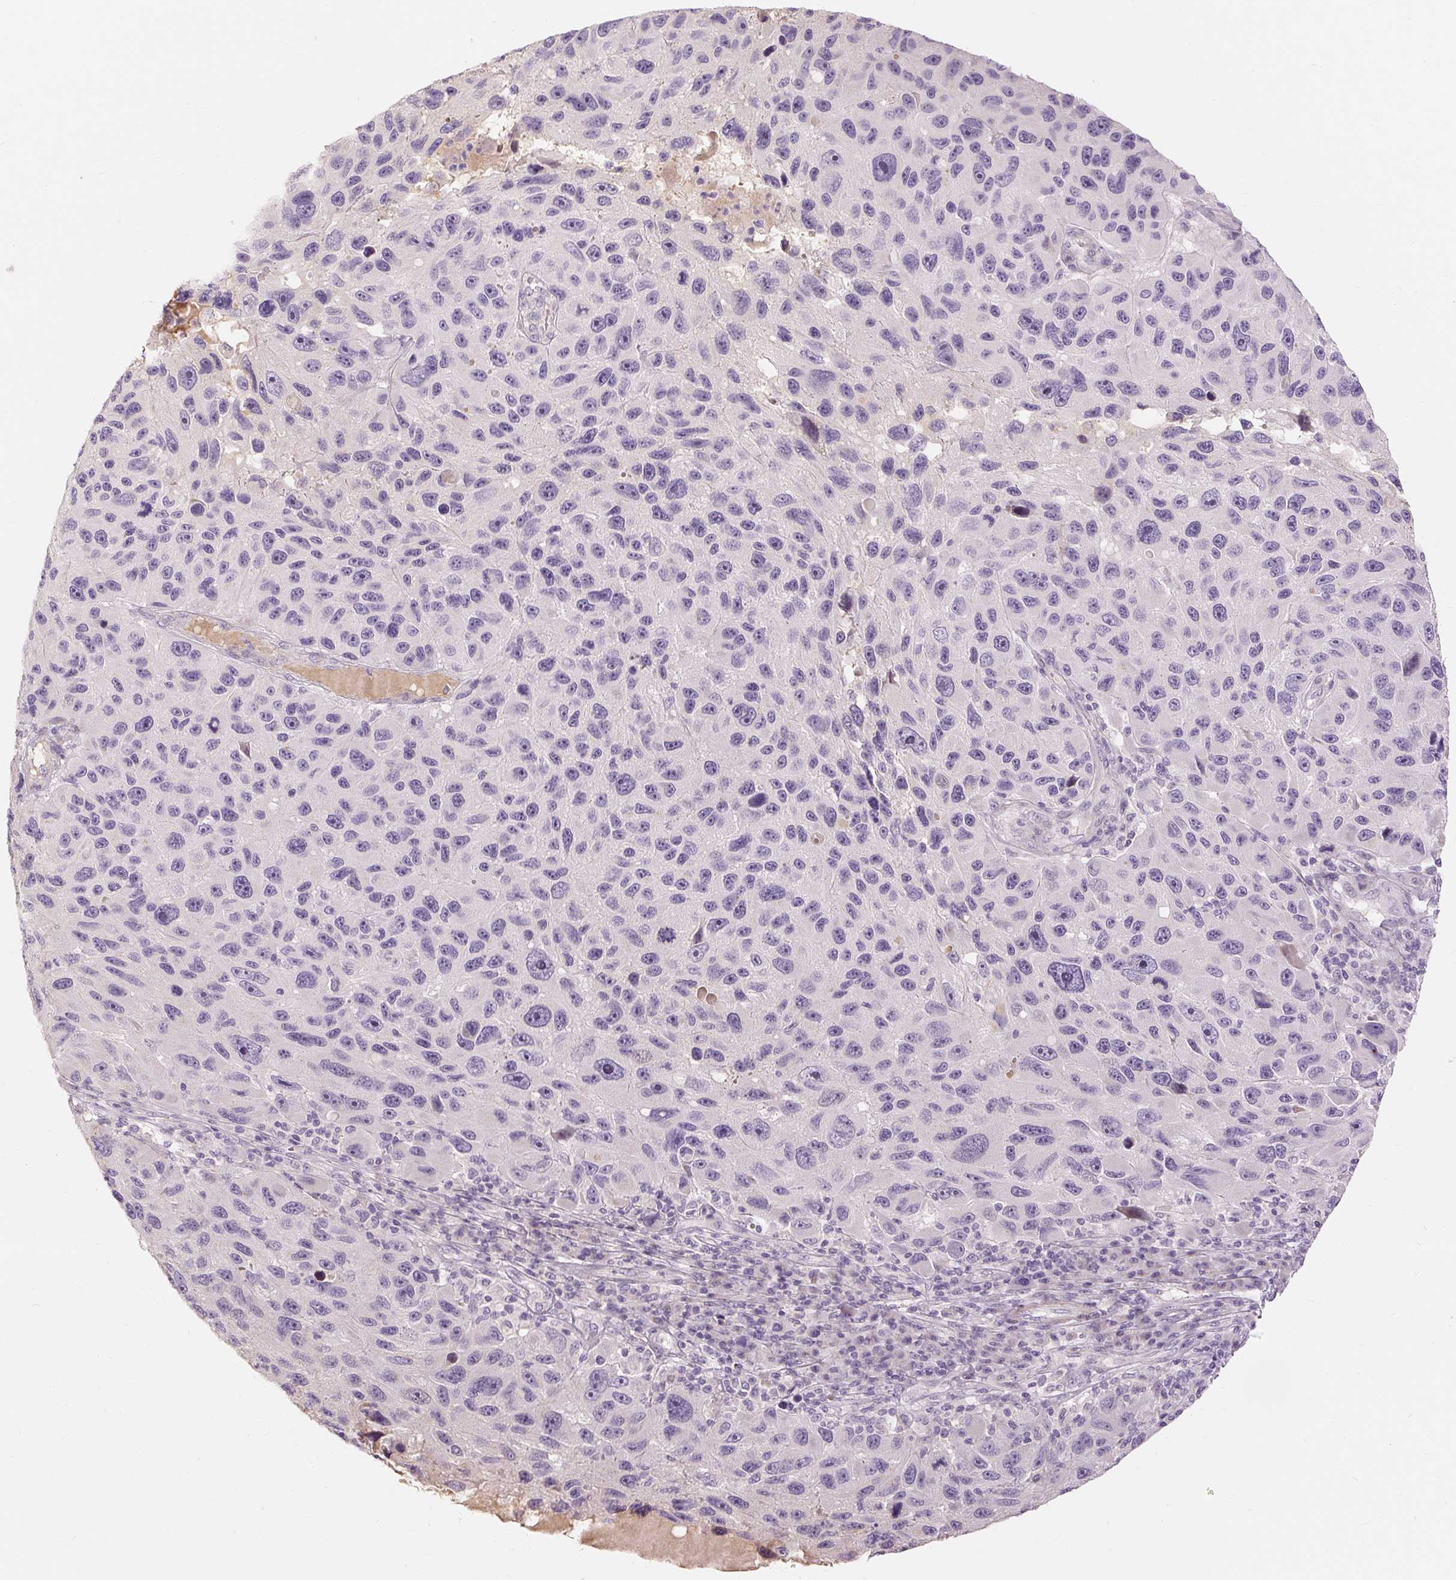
{"staining": {"intensity": "negative", "quantity": "none", "location": "none"}, "tissue": "melanoma", "cell_type": "Tumor cells", "image_type": "cancer", "snomed": [{"axis": "morphology", "description": "Malignant melanoma, NOS"}, {"axis": "topography", "description": "Skin"}], "caption": "Tumor cells show no significant protein staining in malignant melanoma.", "gene": "CAPN3", "patient": {"sex": "male", "age": 53}}